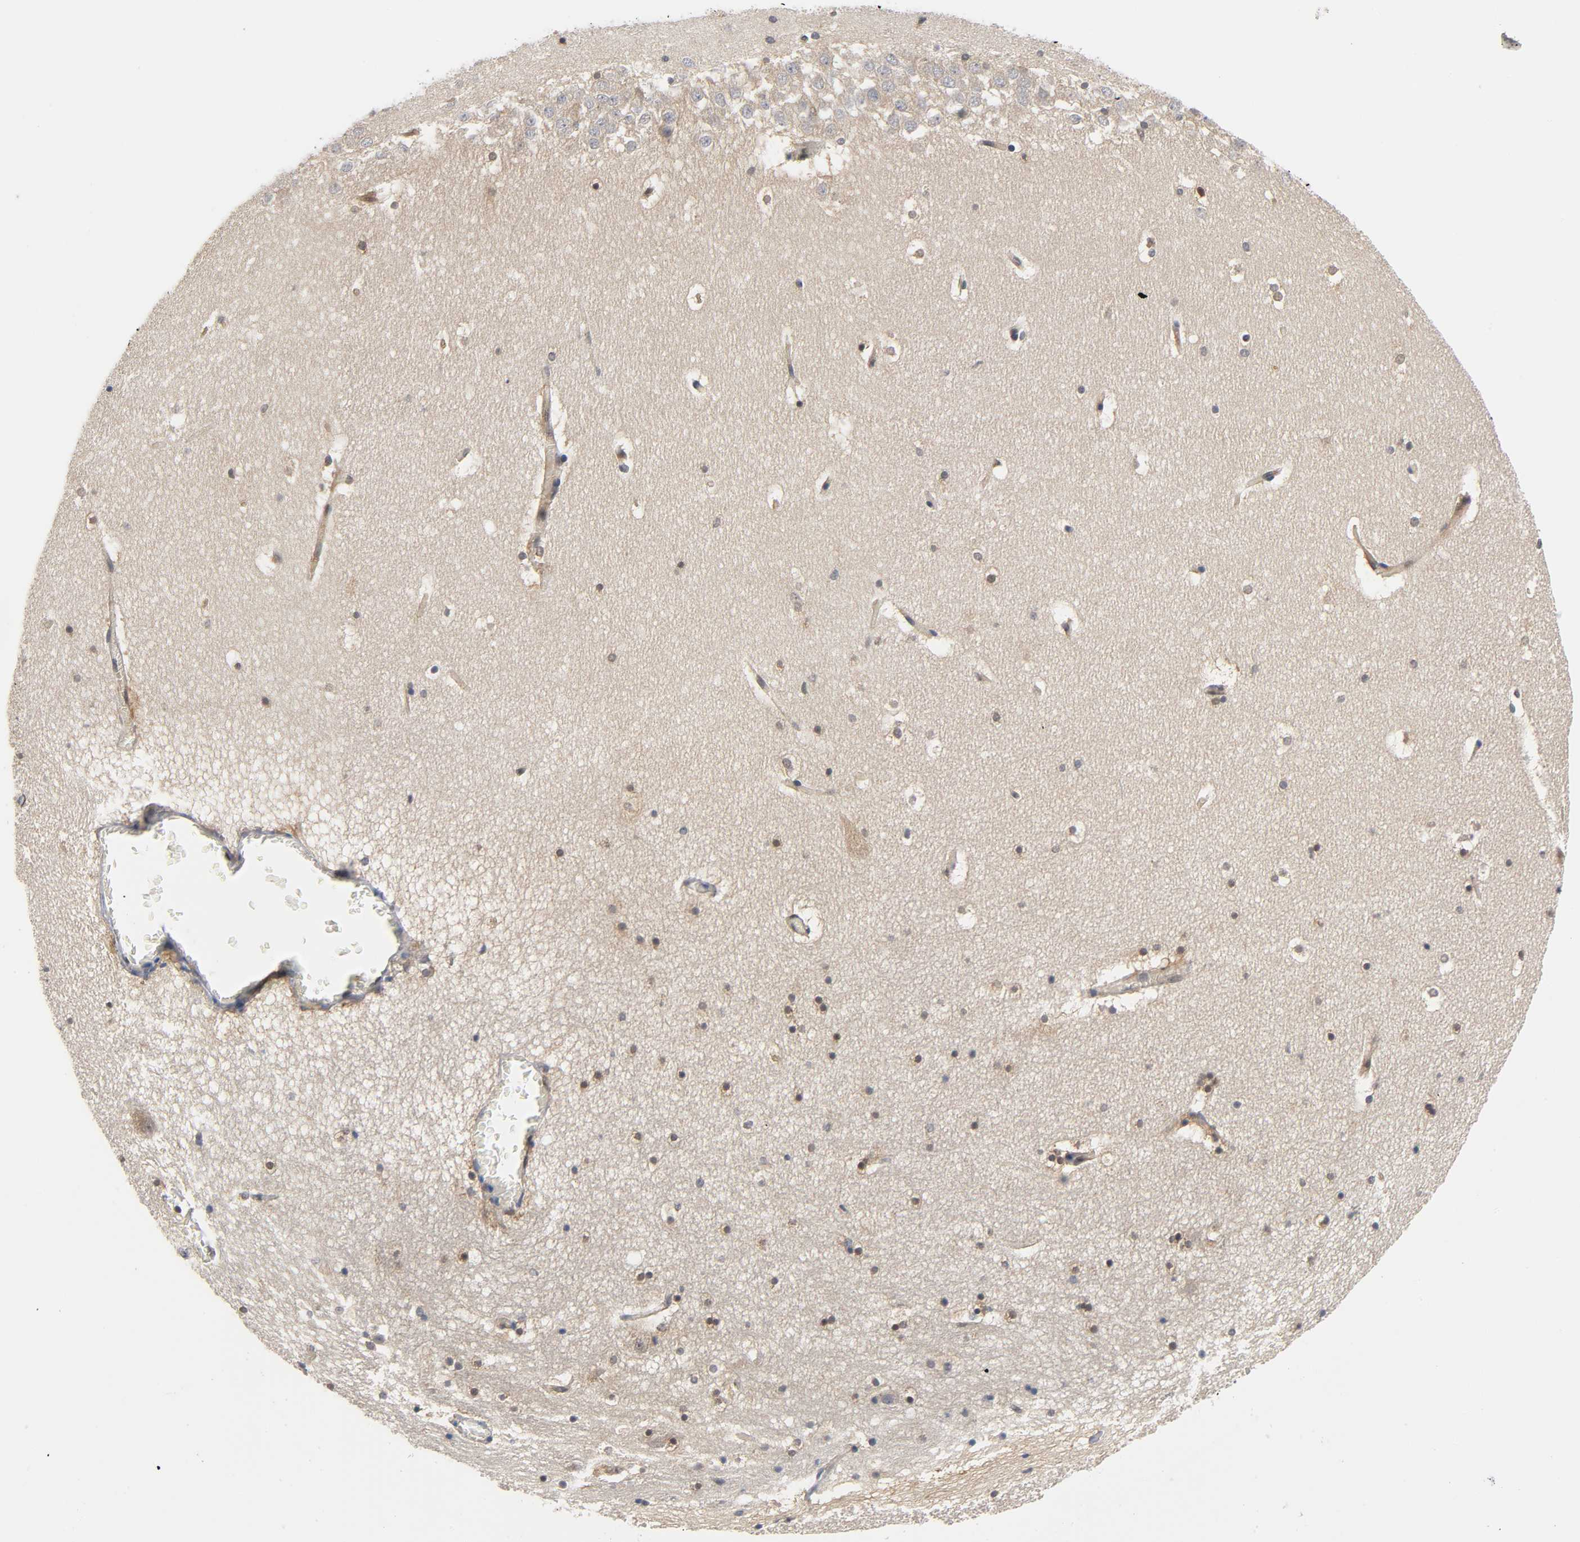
{"staining": {"intensity": "moderate", "quantity": ">75%", "location": "cytoplasmic/membranous,nuclear"}, "tissue": "hippocampus", "cell_type": "Glial cells", "image_type": "normal", "snomed": [{"axis": "morphology", "description": "Normal tissue, NOS"}, {"axis": "topography", "description": "Hippocampus"}], "caption": "IHC micrograph of normal hippocampus stained for a protein (brown), which reveals medium levels of moderate cytoplasmic/membranous,nuclear positivity in approximately >75% of glial cells.", "gene": "FYN", "patient": {"sex": "male", "age": 45}}